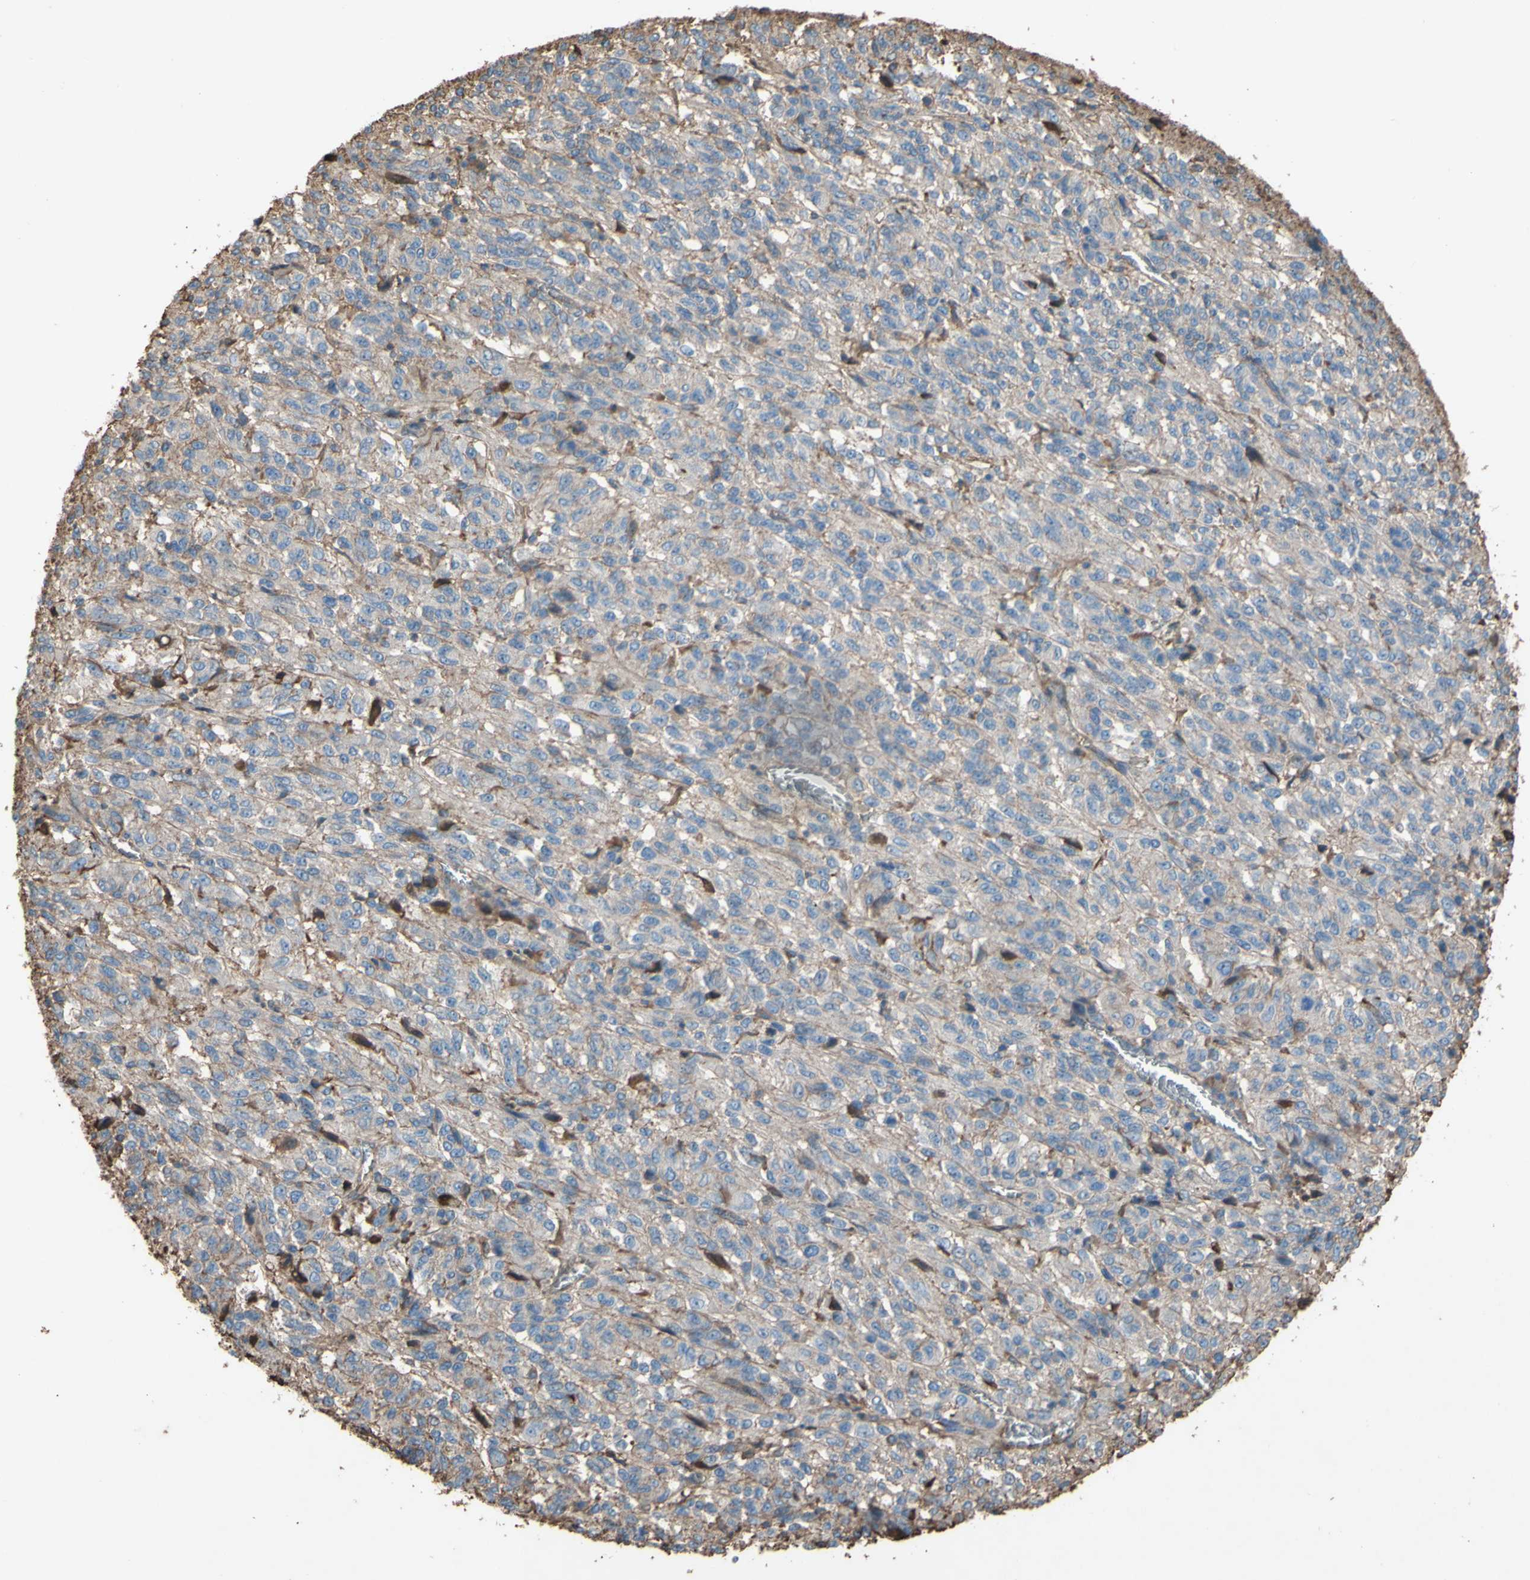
{"staining": {"intensity": "weak", "quantity": ">75%", "location": "cytoplasmic/membranous"}, "tissue": "melanoma", "cell_type": "Tumor cells", "image_type": "cancer", "snomed": [{"axis": "morphology", "description": "Malignant melanoma, Metastatic site"}, {"axis": "topography", "description": "Lung"}], "caption": "This histopathology image exhibits immunohistochemistry (IHC) staining of melanoma, with low weak cytoplasmic/membranous staining in about >75% of tumor cells.", "gene": "PTGDS", "patient": {"sex": "male", "age": 64}}